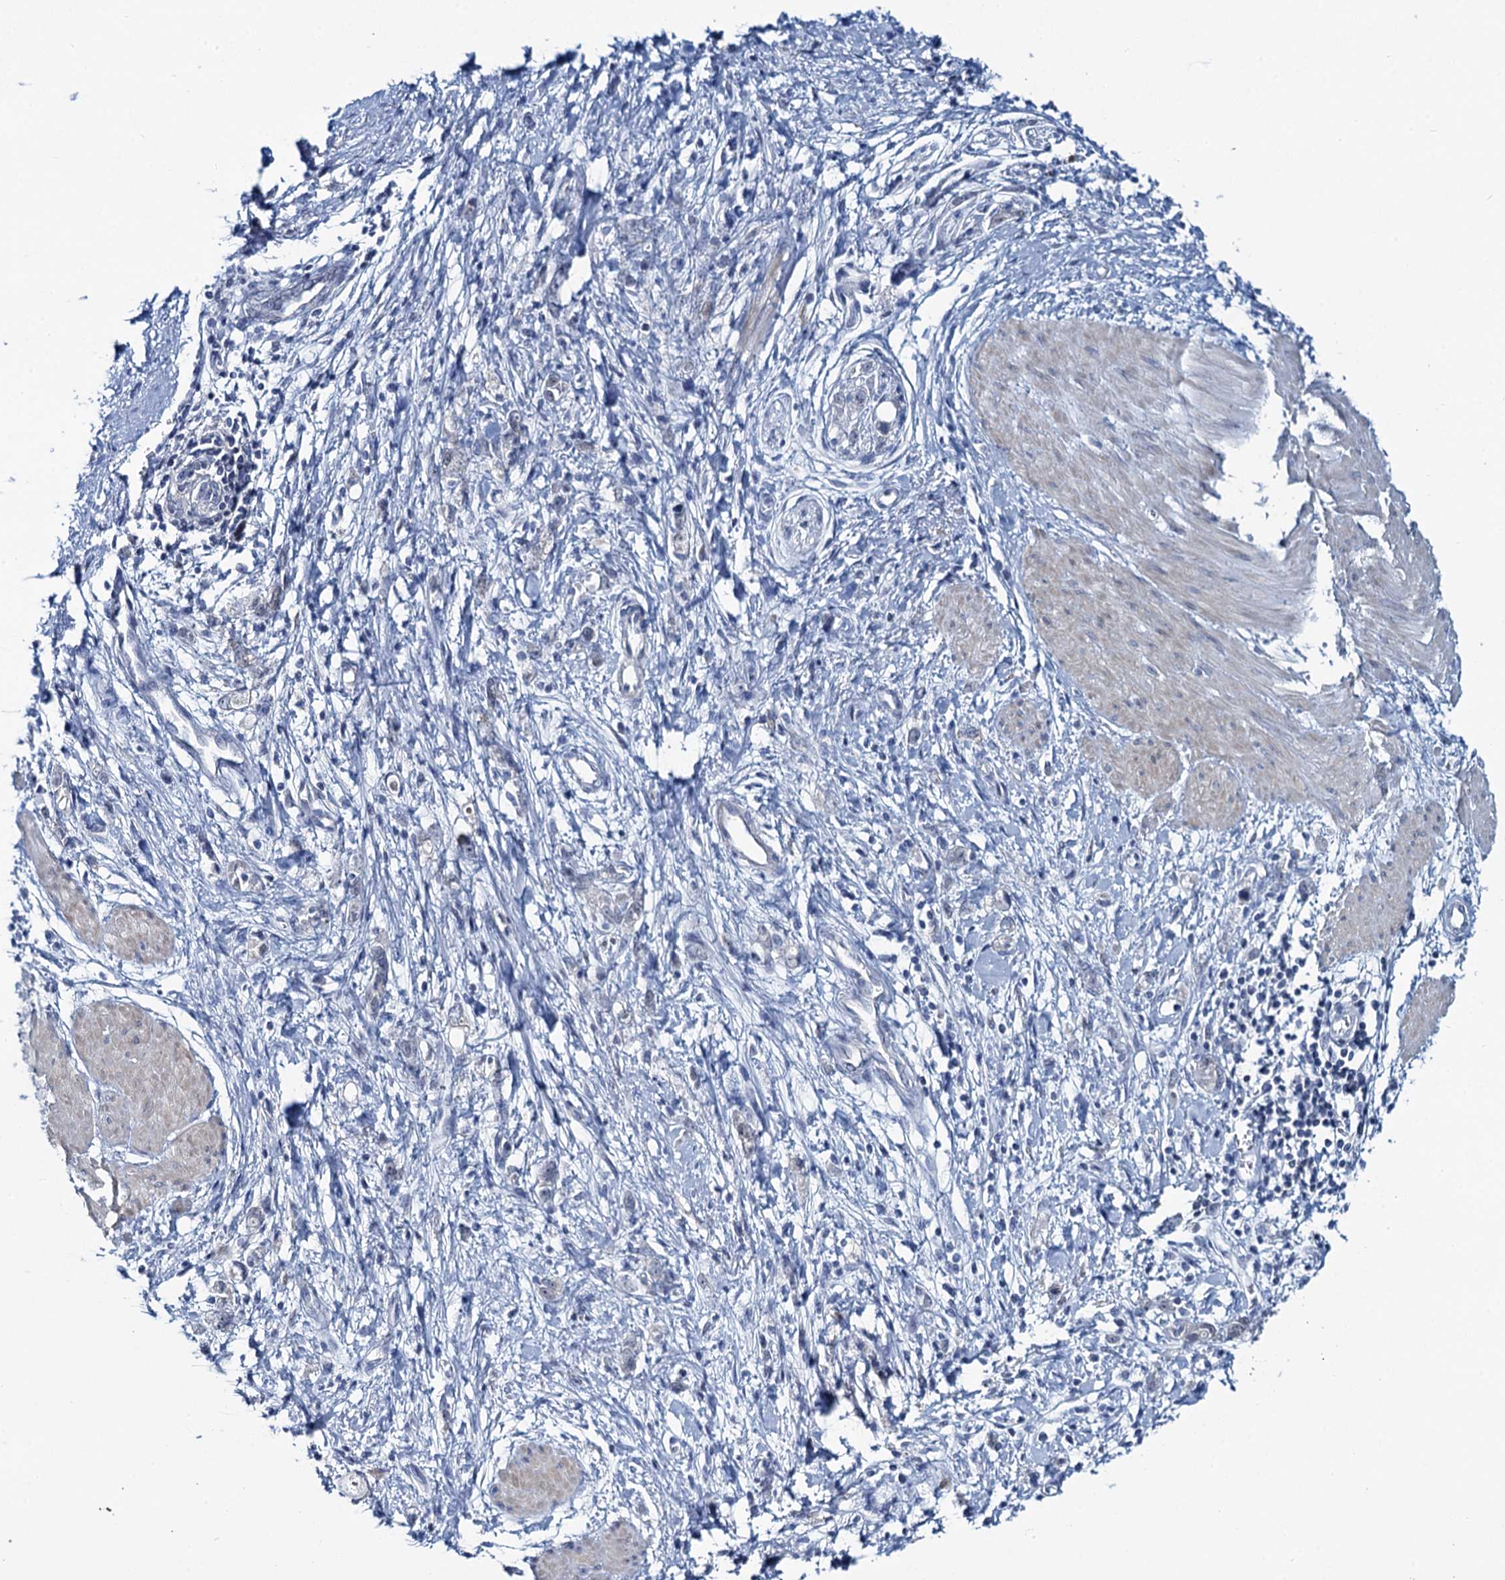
{"staining": {"intensity": "negative", "quantity": "none", "location": "none"}, "tissue": "stomach cancer", "cell_type": "Tumor cells", "image_type": "cancer", "snomed": [{"axis": "morphology", "description": "Adenocarcinoma, NOS"}, {"axis": "topography", "description": "Stomach"}], "caption": "Photomicrograph shows no significant protein staining in tumor cells of stomach cancer.", "gene": "TOX3", "patient": {"sex": "female", "age": 76}}